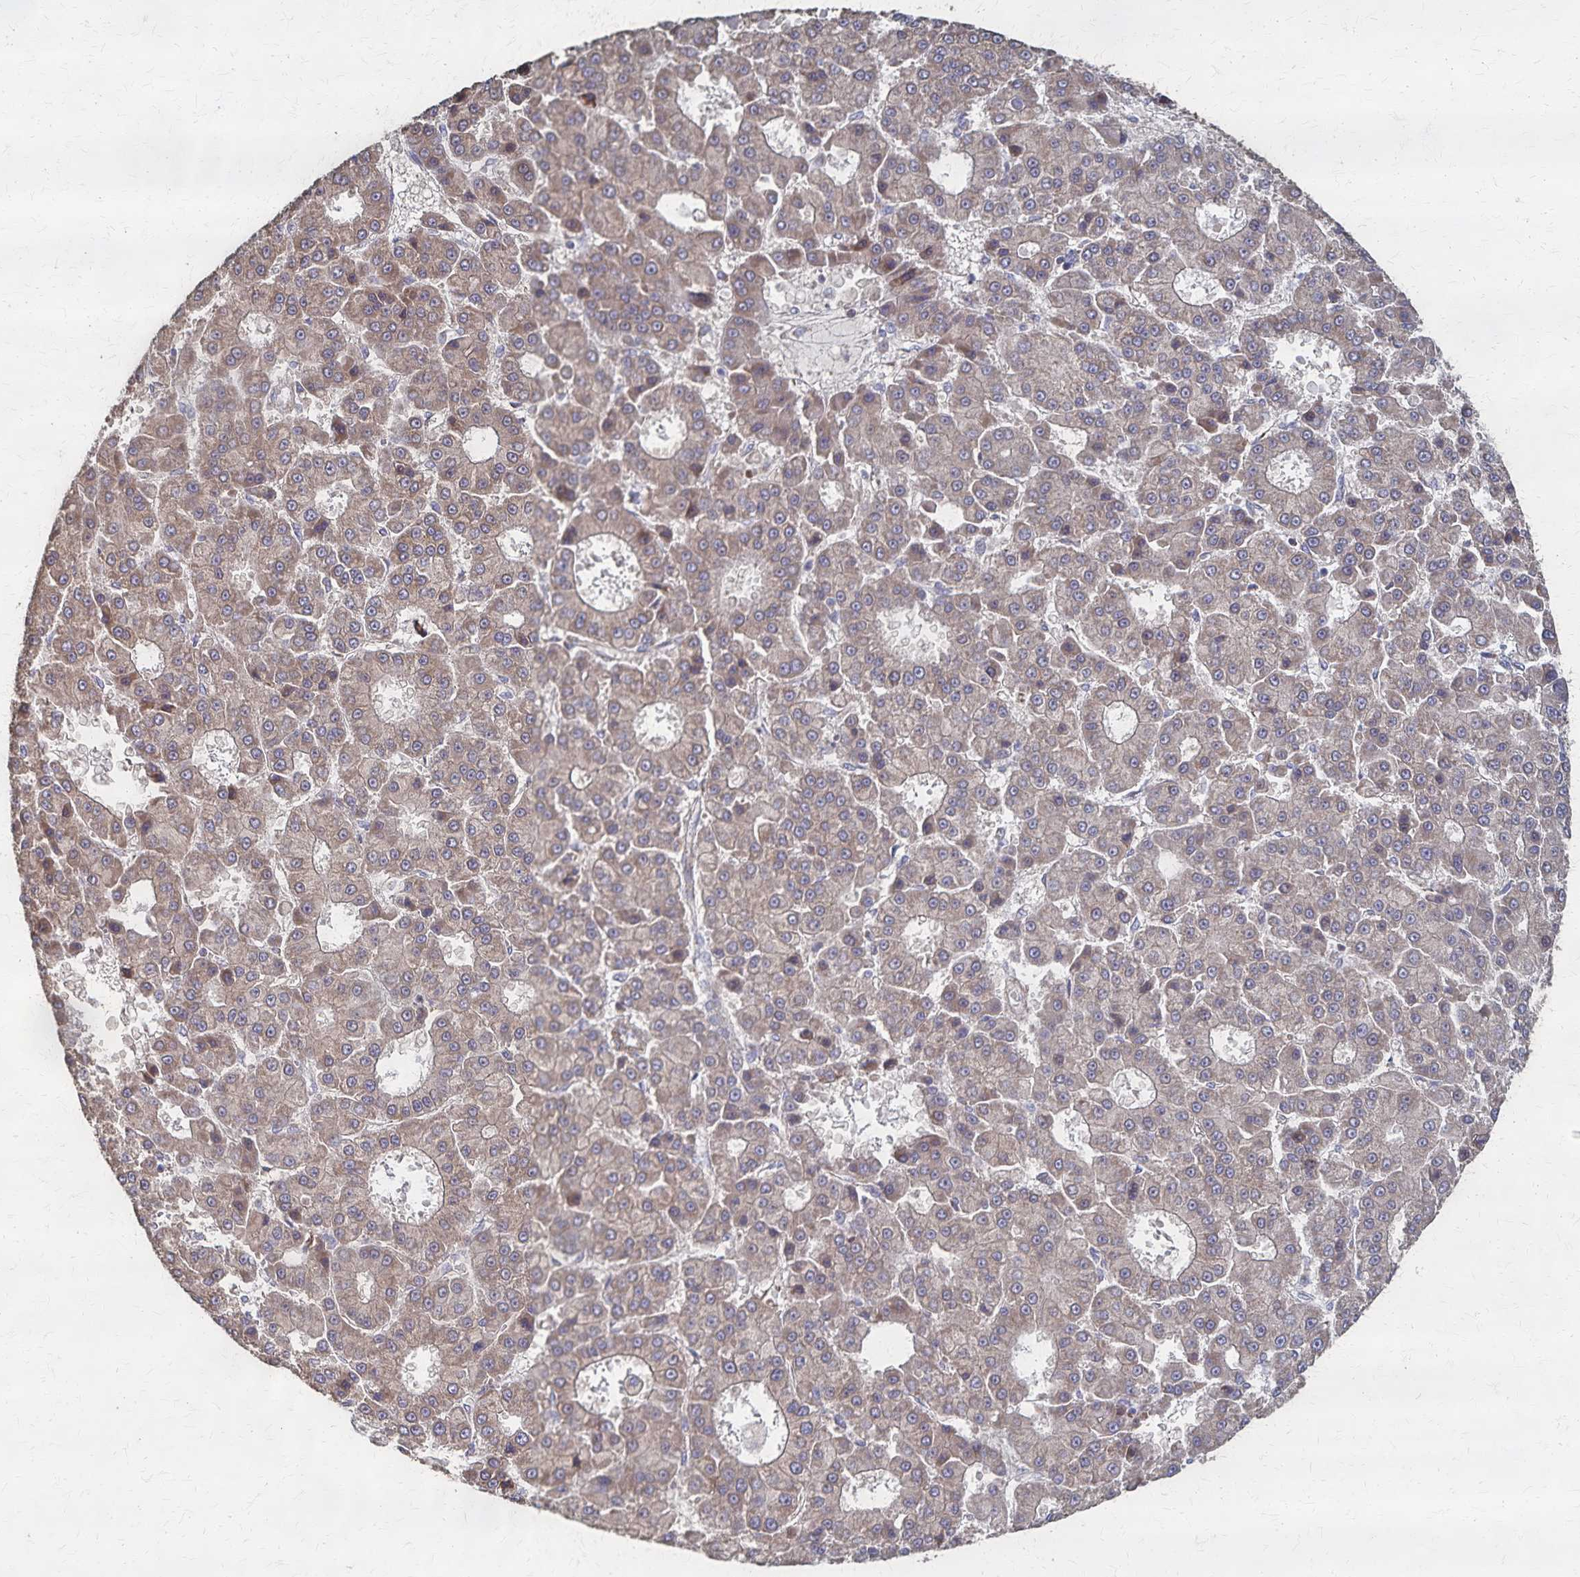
{"staining": {"intensity": "weak", "quantity": ">75%", "location": "cytoplasmic/membranous"}, "tissue": "liver cancer", "cell_type": "Tumor cells", "image_type": "cancer", "snomed": [{"axis": "morphology", "description": "Carcinoma, Hepatocellular, NOS"}, {"axis": "topography", "description": "Liver"}], "caption": "Hepatocellular carcinoma (liver) was stained to show a protein in brown. There is low levels of weak cytoplasmic/membranous positivity in about >75% of tumor cells. (Stains: DAB (3,3'-diaminobenzidine) in brown, nuclei in blue, Microscopy: brightfield microscopy at high magnification).", "gene": "PGAP2", "patient": {"sex": "male", "age": 70}}